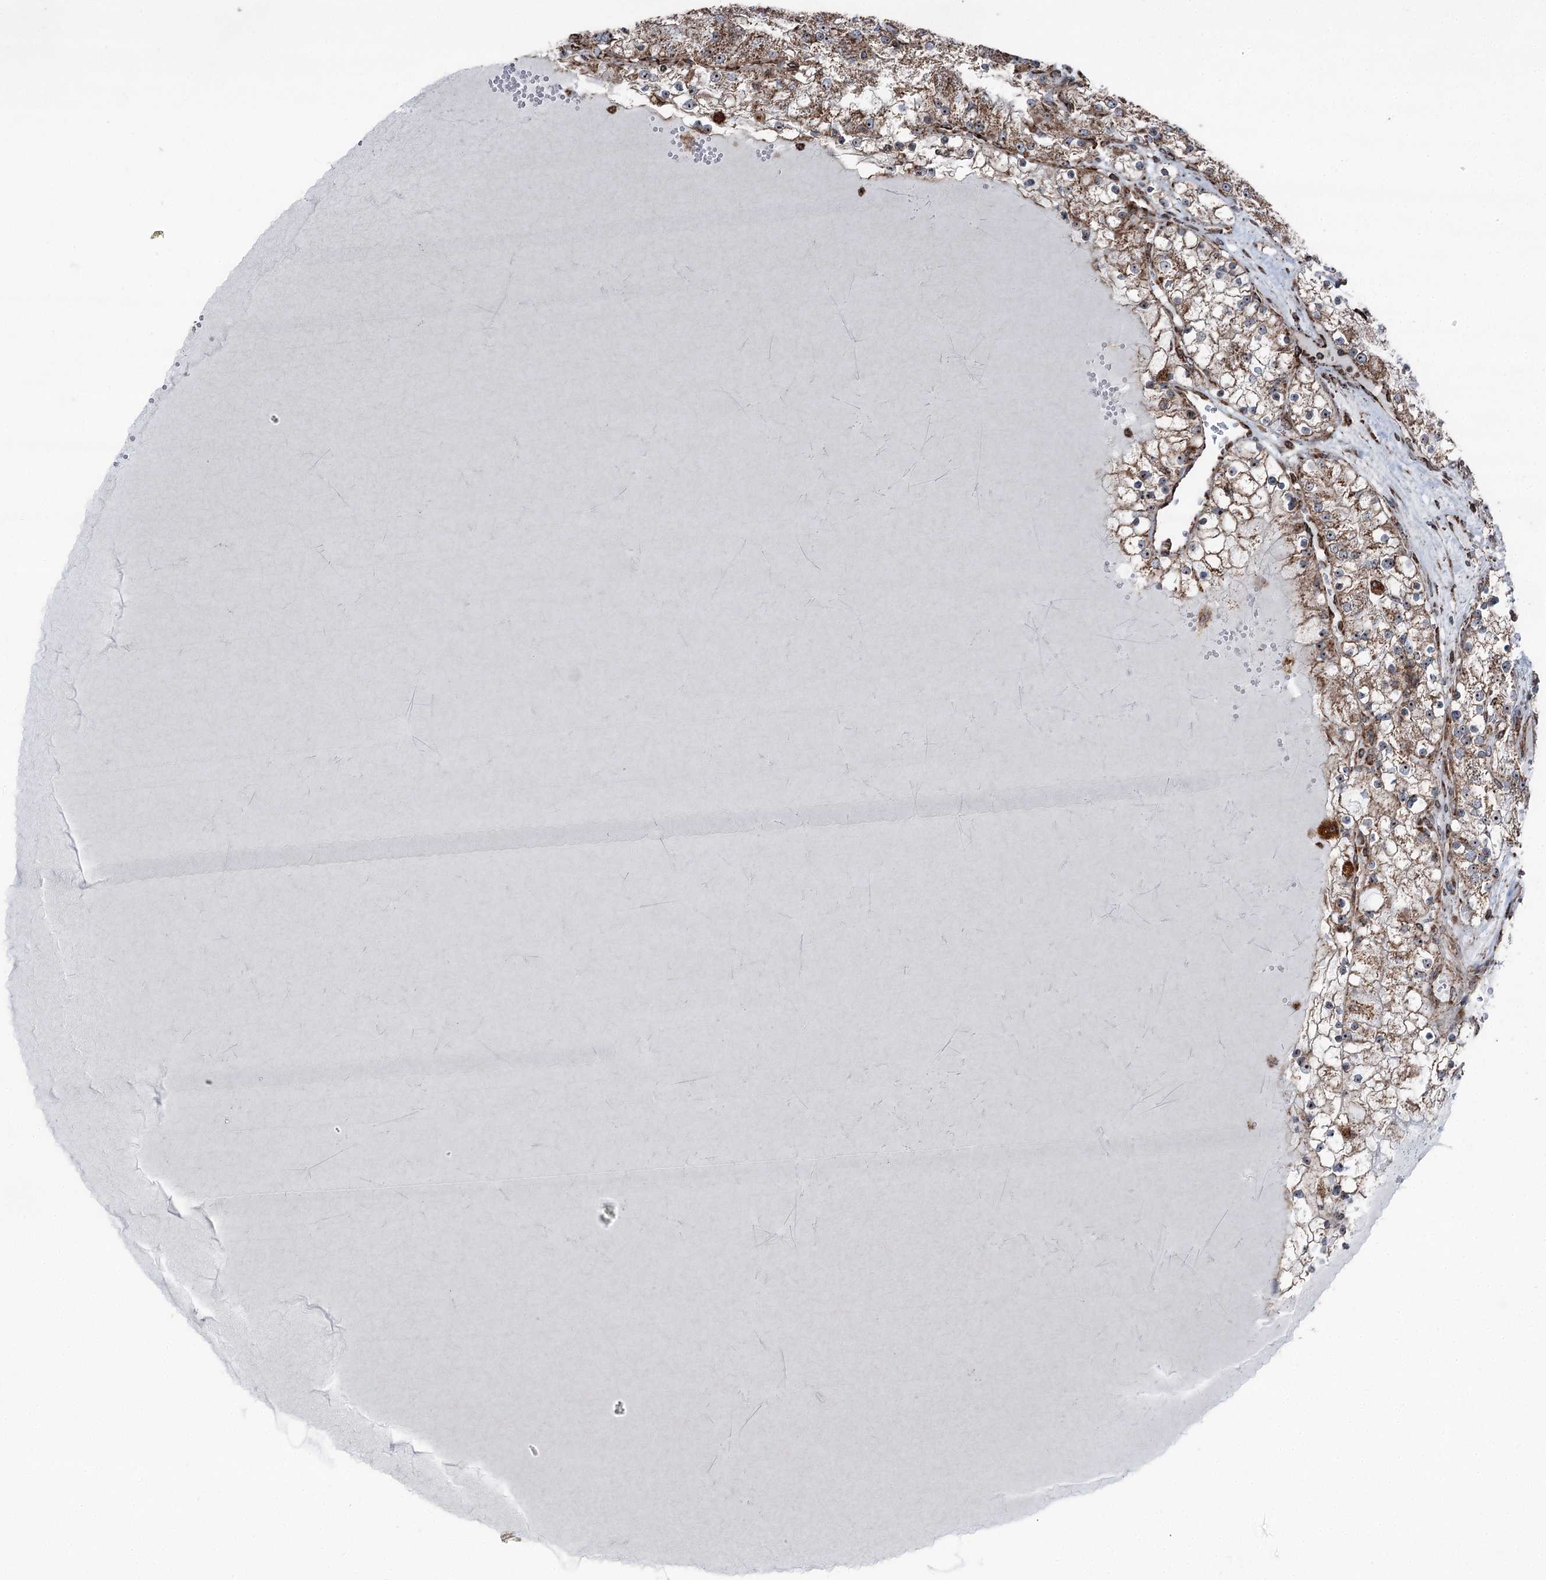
{"staining": {"intensity": "moderate", "quantity": ">75%", "location": "cytoplasmic/membranous"}, "tissue": "renal cancer", "cell_type": "Tumor cells", "image_type": "cancer", "snomed": [{"axis": "morphology", "description": "Normal tissue, NOS"}, {"axis": "morphology", "description": "Adenocarcinoma, NOS"}, {"axis": "topography", "description": "Kidney"}], "caption": "Brown immunohistochemical staining in human renal cancer (adenocarcinoma) demonstrates moderate cytoplasmic/membranous positivity in about >75% of tumor cells.", "gene": "STEEP1", "patient": {"sex": "male", "age": 68}}